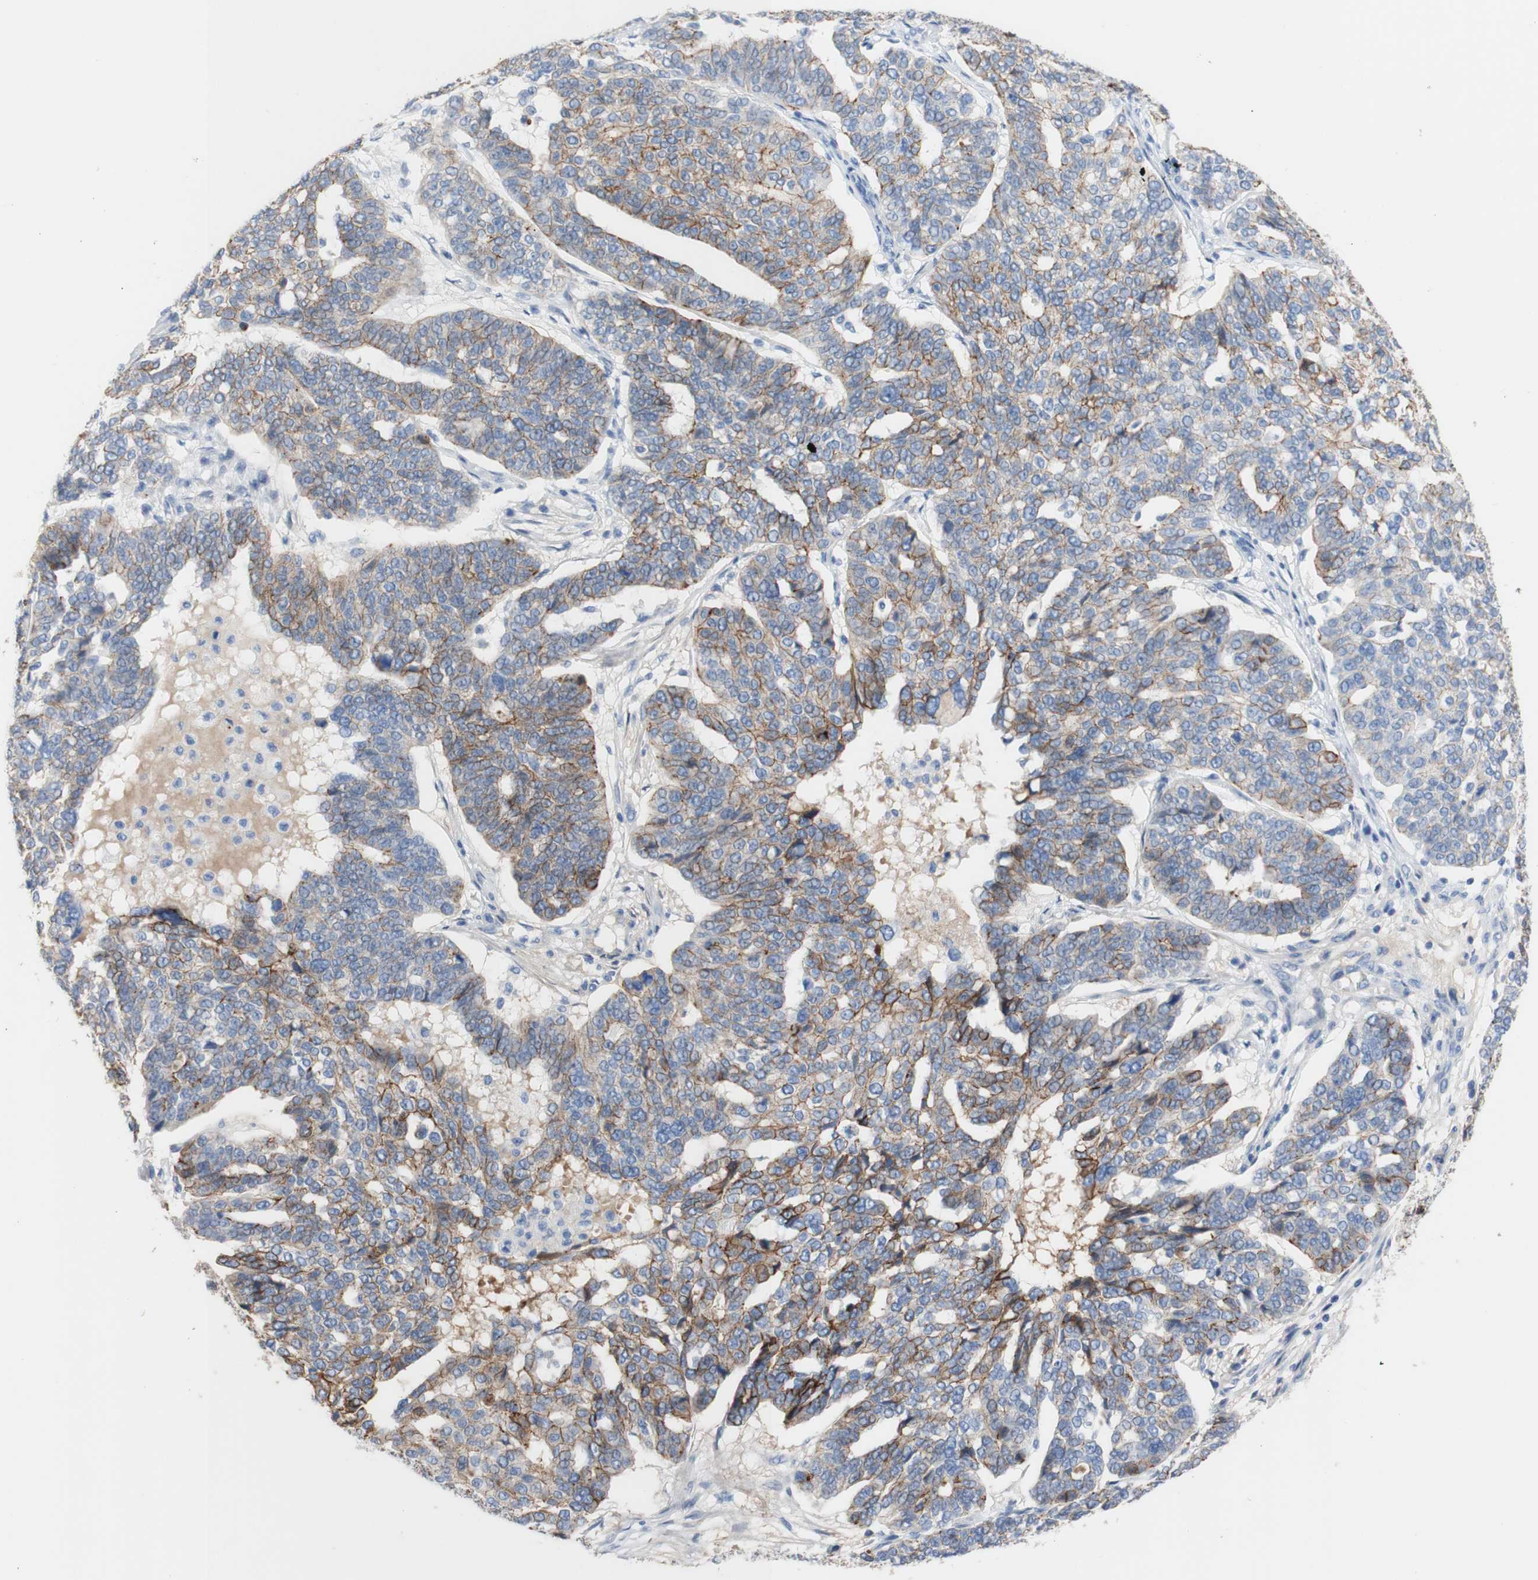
{"staining": {"intensity": "moderate", "quantity": "25%-75%", "location": "cytoplasmic/membranous"}, "tissue": "ovarian cancer", "cell_type": "Tumor cells", "image_type": "cancer", "snomed": [{"axis": "morphology", "description": "Cystadenocarcinoma, serous, NOS"}, {"axis": "topography", "description": "Ovary"}], "caption": "Immunohistochemistry image of neoplastic tissue: ovarian cancer stained using immunohistochemistry exhibits medium levels of moderate protein expression localized specifically in the cytoplasmic/membranous of tumor cells, appearing as a cytoplasmic/membranous brown color.", "gene": "DSC2", "patient": {"sex": "female", "age": 59}}